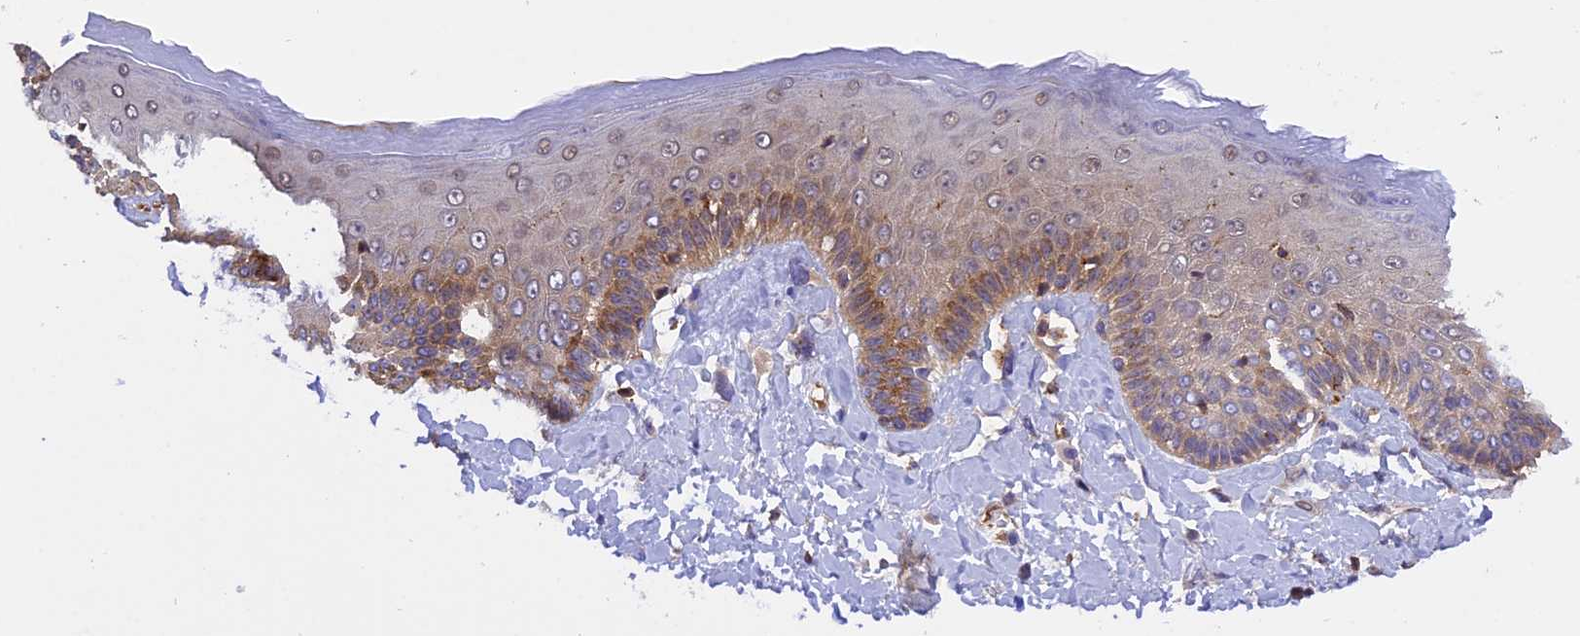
{"staining": {"intensity": "weak", "quantity": "25%-75%", "location": "cytoplasmic/membranous,nuclear"}, "tissue": "skin", "cell_type": "Epidermal cells", "image_type": "normal", "snomed": [{"axis": "morphology", "description": "Normal tissue, NOS"}, {"axis": "topography", "description": "Anal"}], "caption": "Immunohistochemistry of unremarkable human skin exhibits low levels of weak cytoplasmic/membranous,nuclear expression in about 25%-75% of epidermal cells. (brown staining indicates protein expression, while blue staining denotes nuclei).", "gene": "C5orf22", "patient": {"sex": "male", "age": 69}}